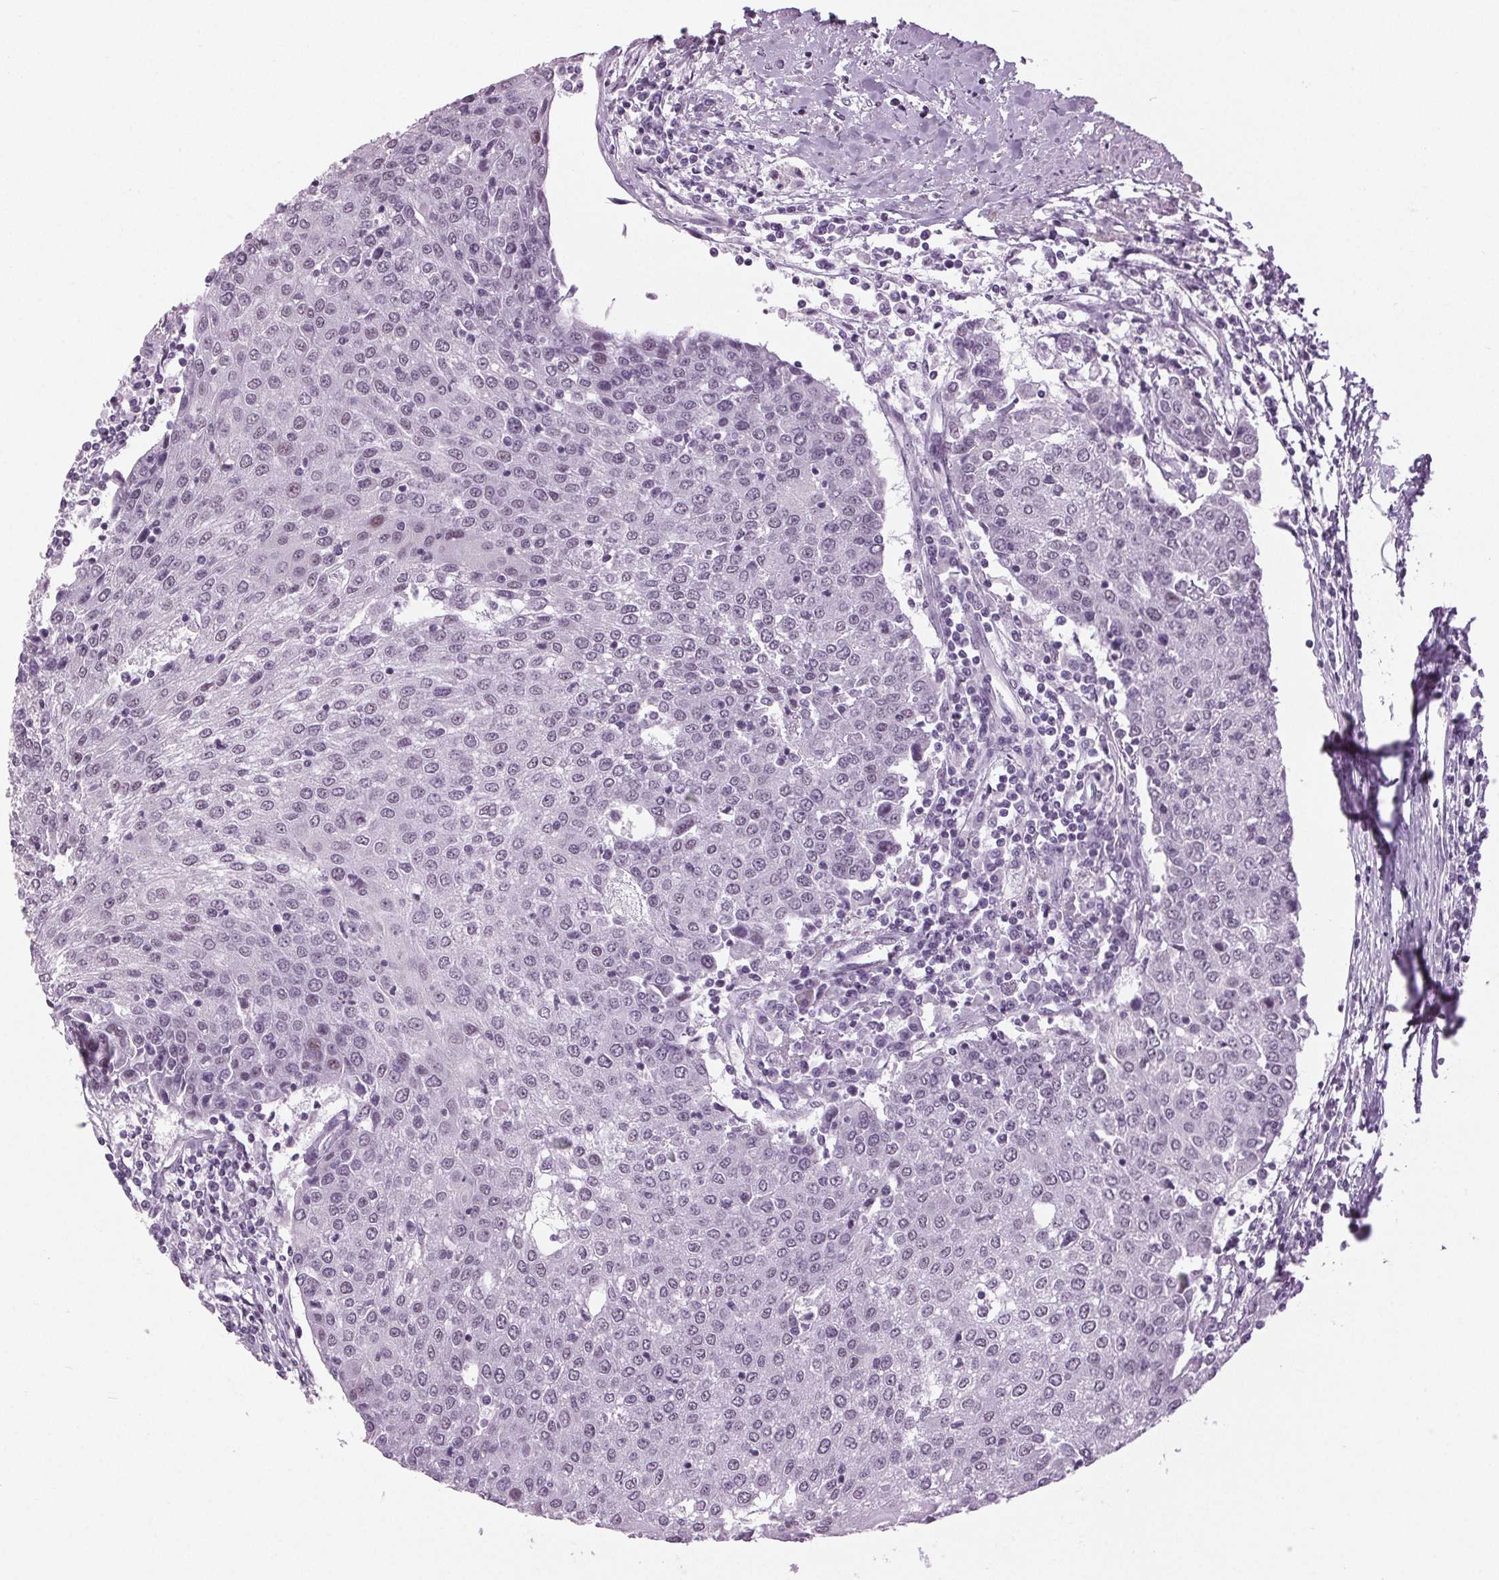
{"staining": {"intensity": "negative", "quantity": "none", "location": "none"}, "tissue": "urothelial cancer", "cell_type": "Tumor cells", "image_type": "cancer", "snomed": [{"axis": "morphology", "description": "Urothelial carcinoma, High grade"}, {"axis": "topography", "description": "Urinary bladder"}], "caption": "DAB immunohistochemical staining of human urothelial carcinoma (high-grade) demonstrates no significant expression in tumor cells.", "gene": "DNAH12", "patient": {"sex": "female", "age": 85}}